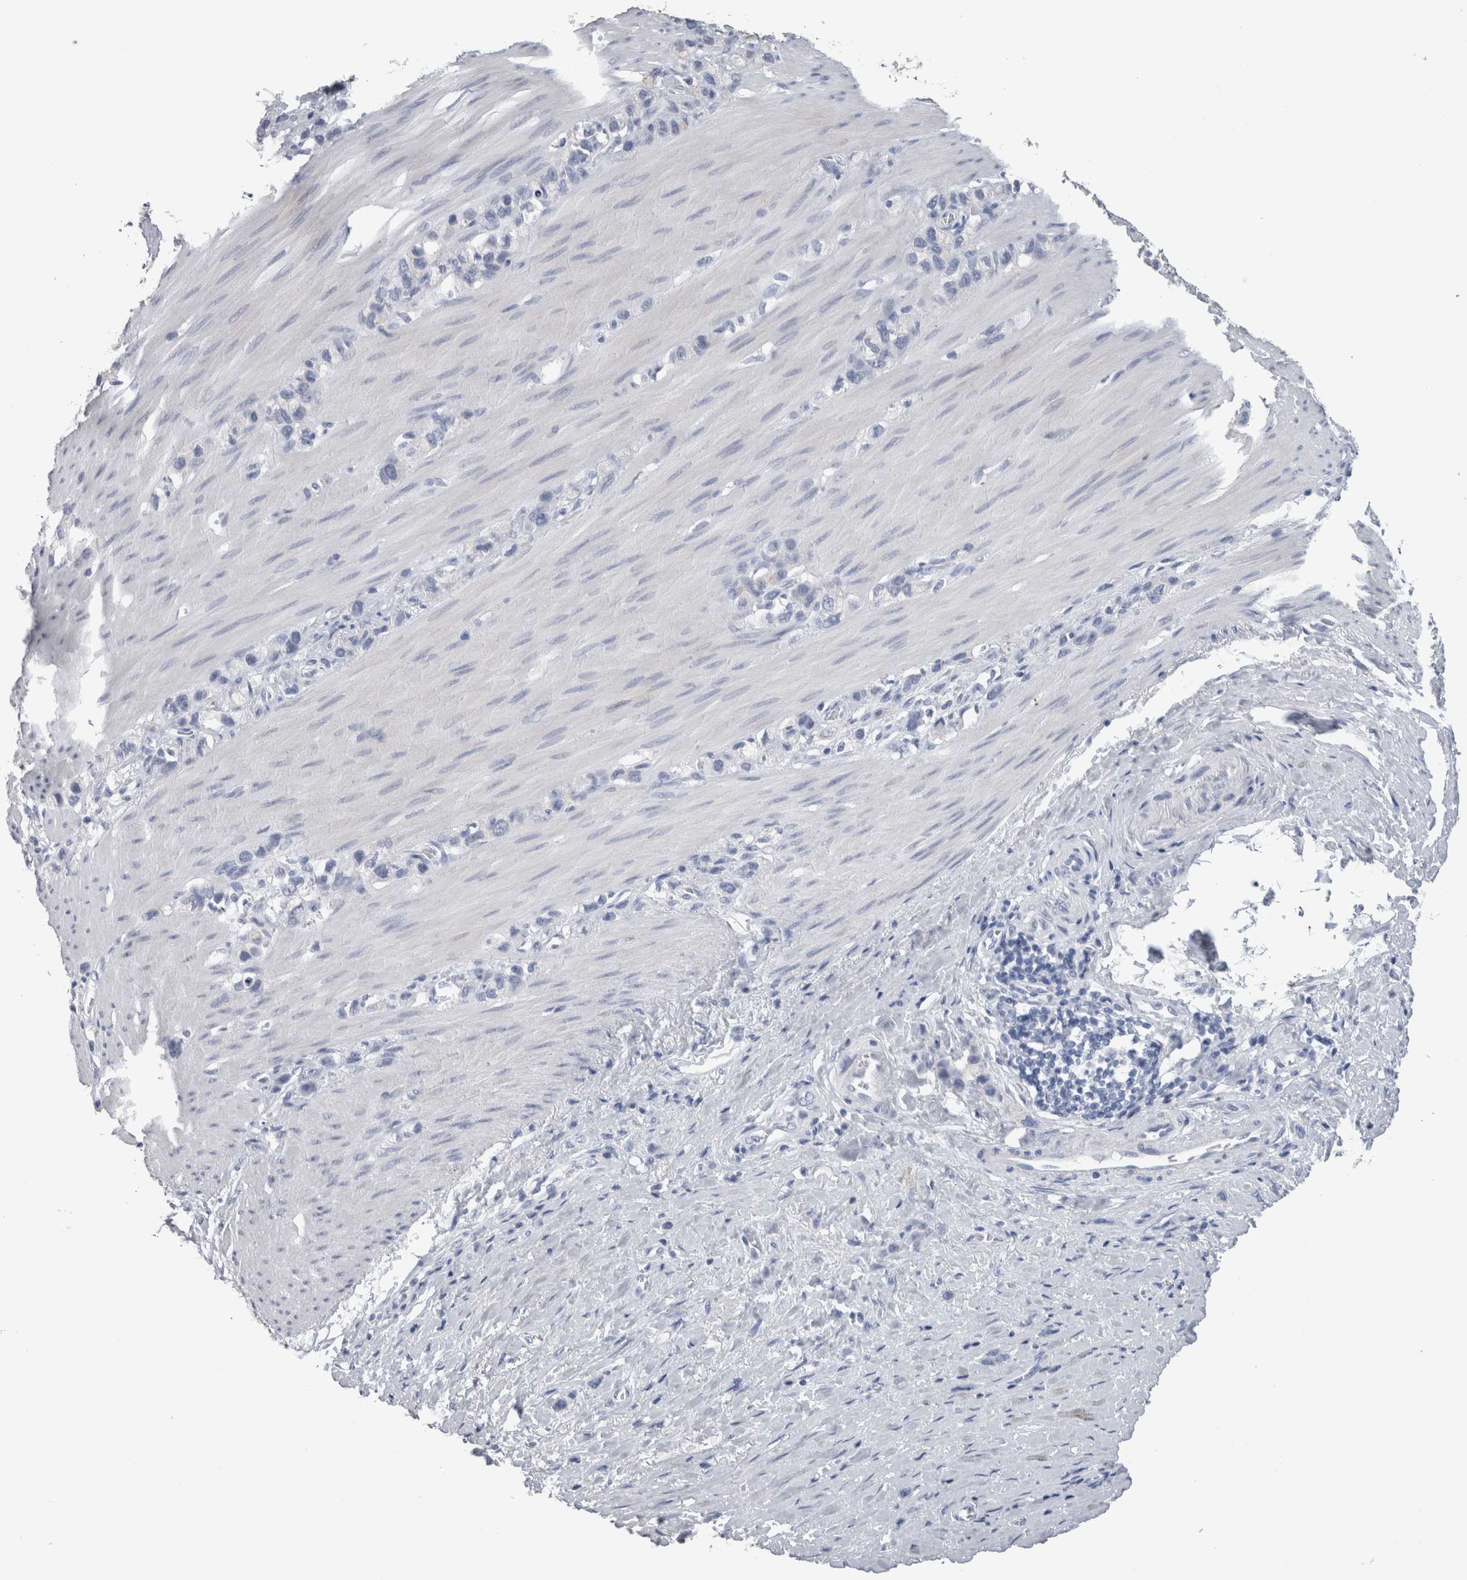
{"staining": {"intensity": "negative", "quantity": "none", "location": "none"}, "tissue": "stomach cancer", "cell_type": "Tumor cells", "image_type": "cancer", "snomed": [{"axis": "morphology", "description": "Normal tissue, NOS"}, {"axis": "morphology", "description": "Adenocarcinoma, NOS"}, {"axis": "morphology", "description": "Adenocarcinoma, High grade"}, {"axis": "topography", "description": "Stomach, upper"}, {"axis": "topography", "description": "Stomach"}], "caption": "This histopathology image is of stomach cancer stained with IHC to label a protein in brown with the nuclei are counter-stained blue. There is no positivity in tumor cells.", "gene": "CA8", "patient": {"sex": "female", "age": 65}}